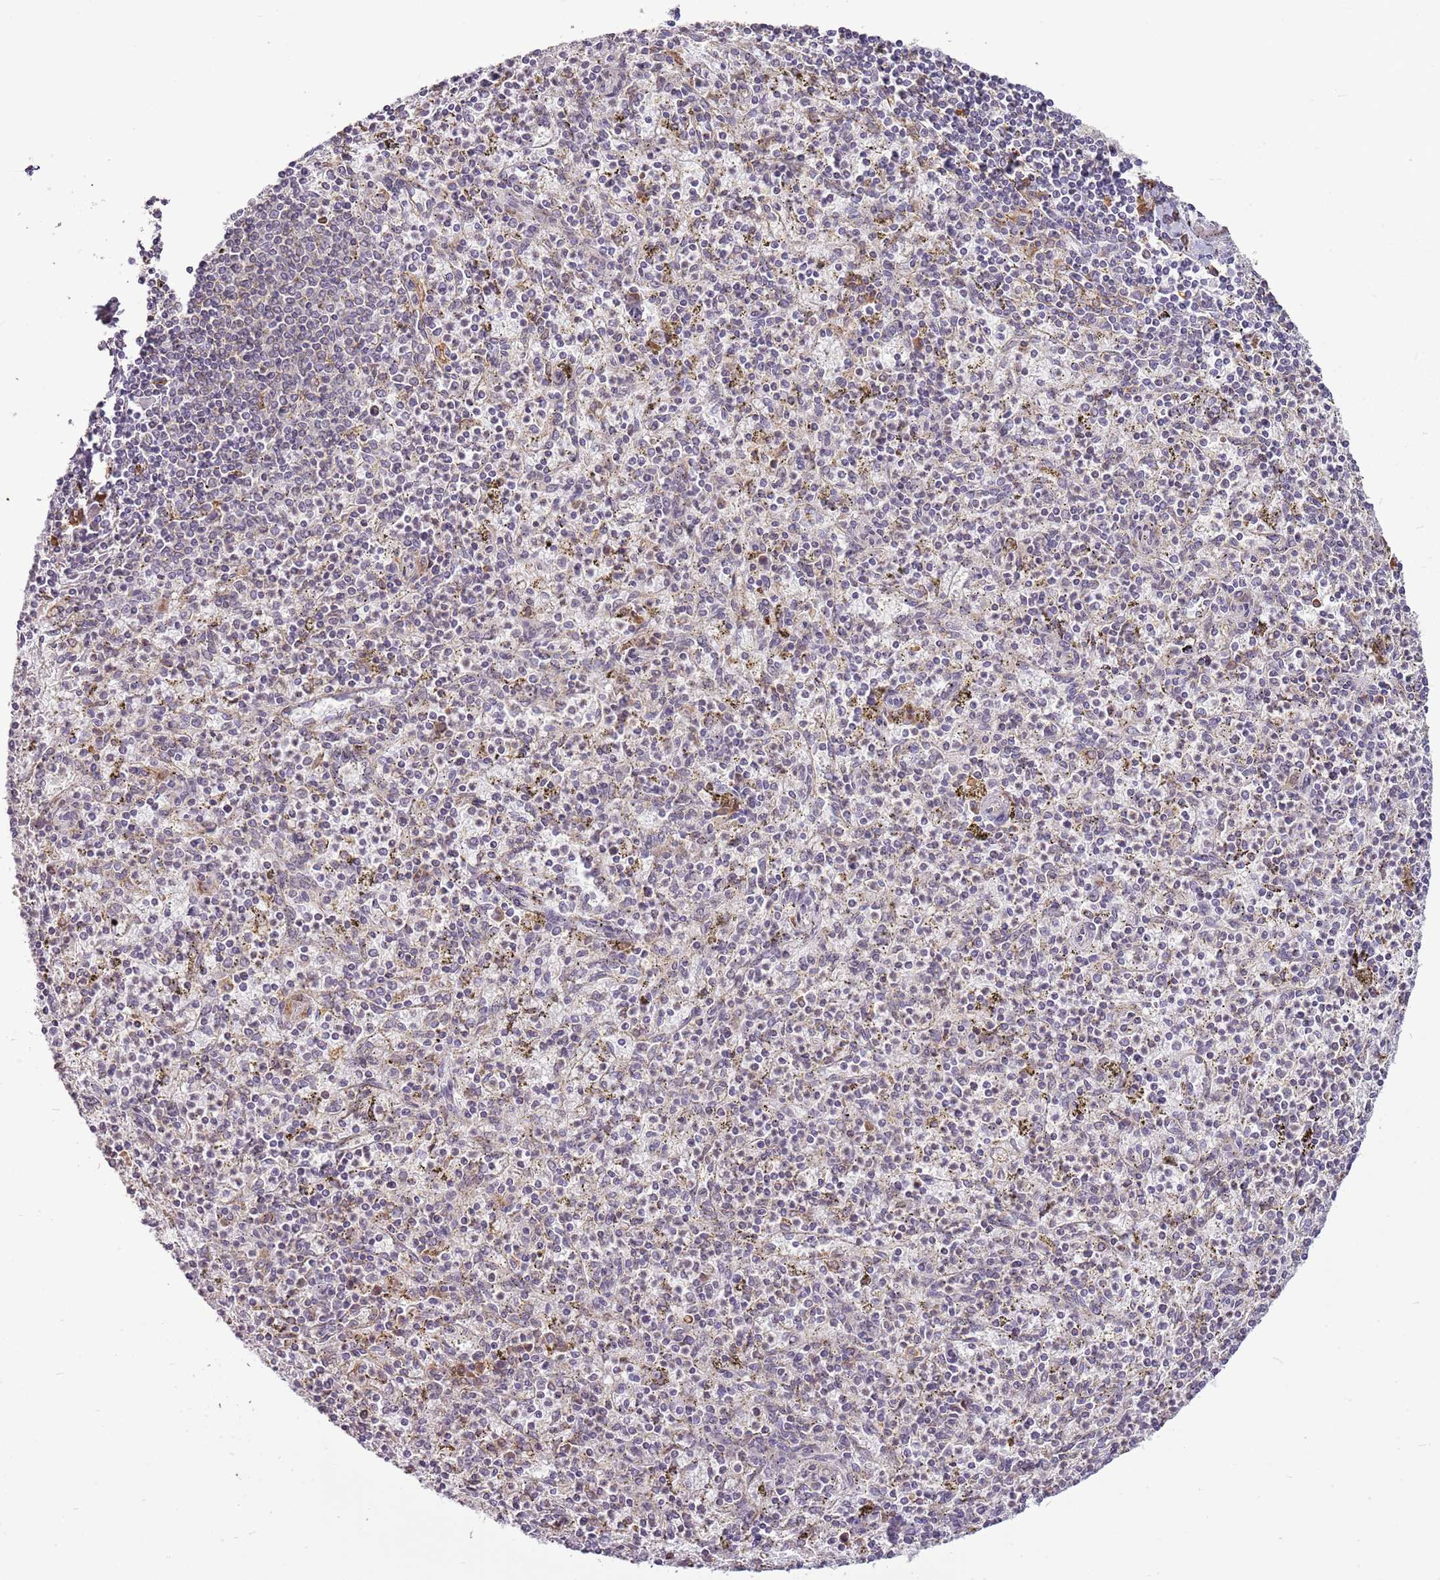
{"staining": {"intensity": "moderate", "quantity": "<25%", "location": "cytoplasmic/membranous"}, "tissue": "spleen", "cell_type": "Cells in red pulp", "image_type": "normal", "snomed": [{"axis": "morphology", "description": "Normal tissue, NOS"}, {"axis": "topography", "description": "Spleen"}], "caption": "A brown stain shows moderate cytoplasmic/membranous staining of a protein in cells in red pulp of normal human spleen. (IHC, brightfield microscopy, high magnification).", "gene": "TMED10", "patient": {"sex": "male", "age": 72}}